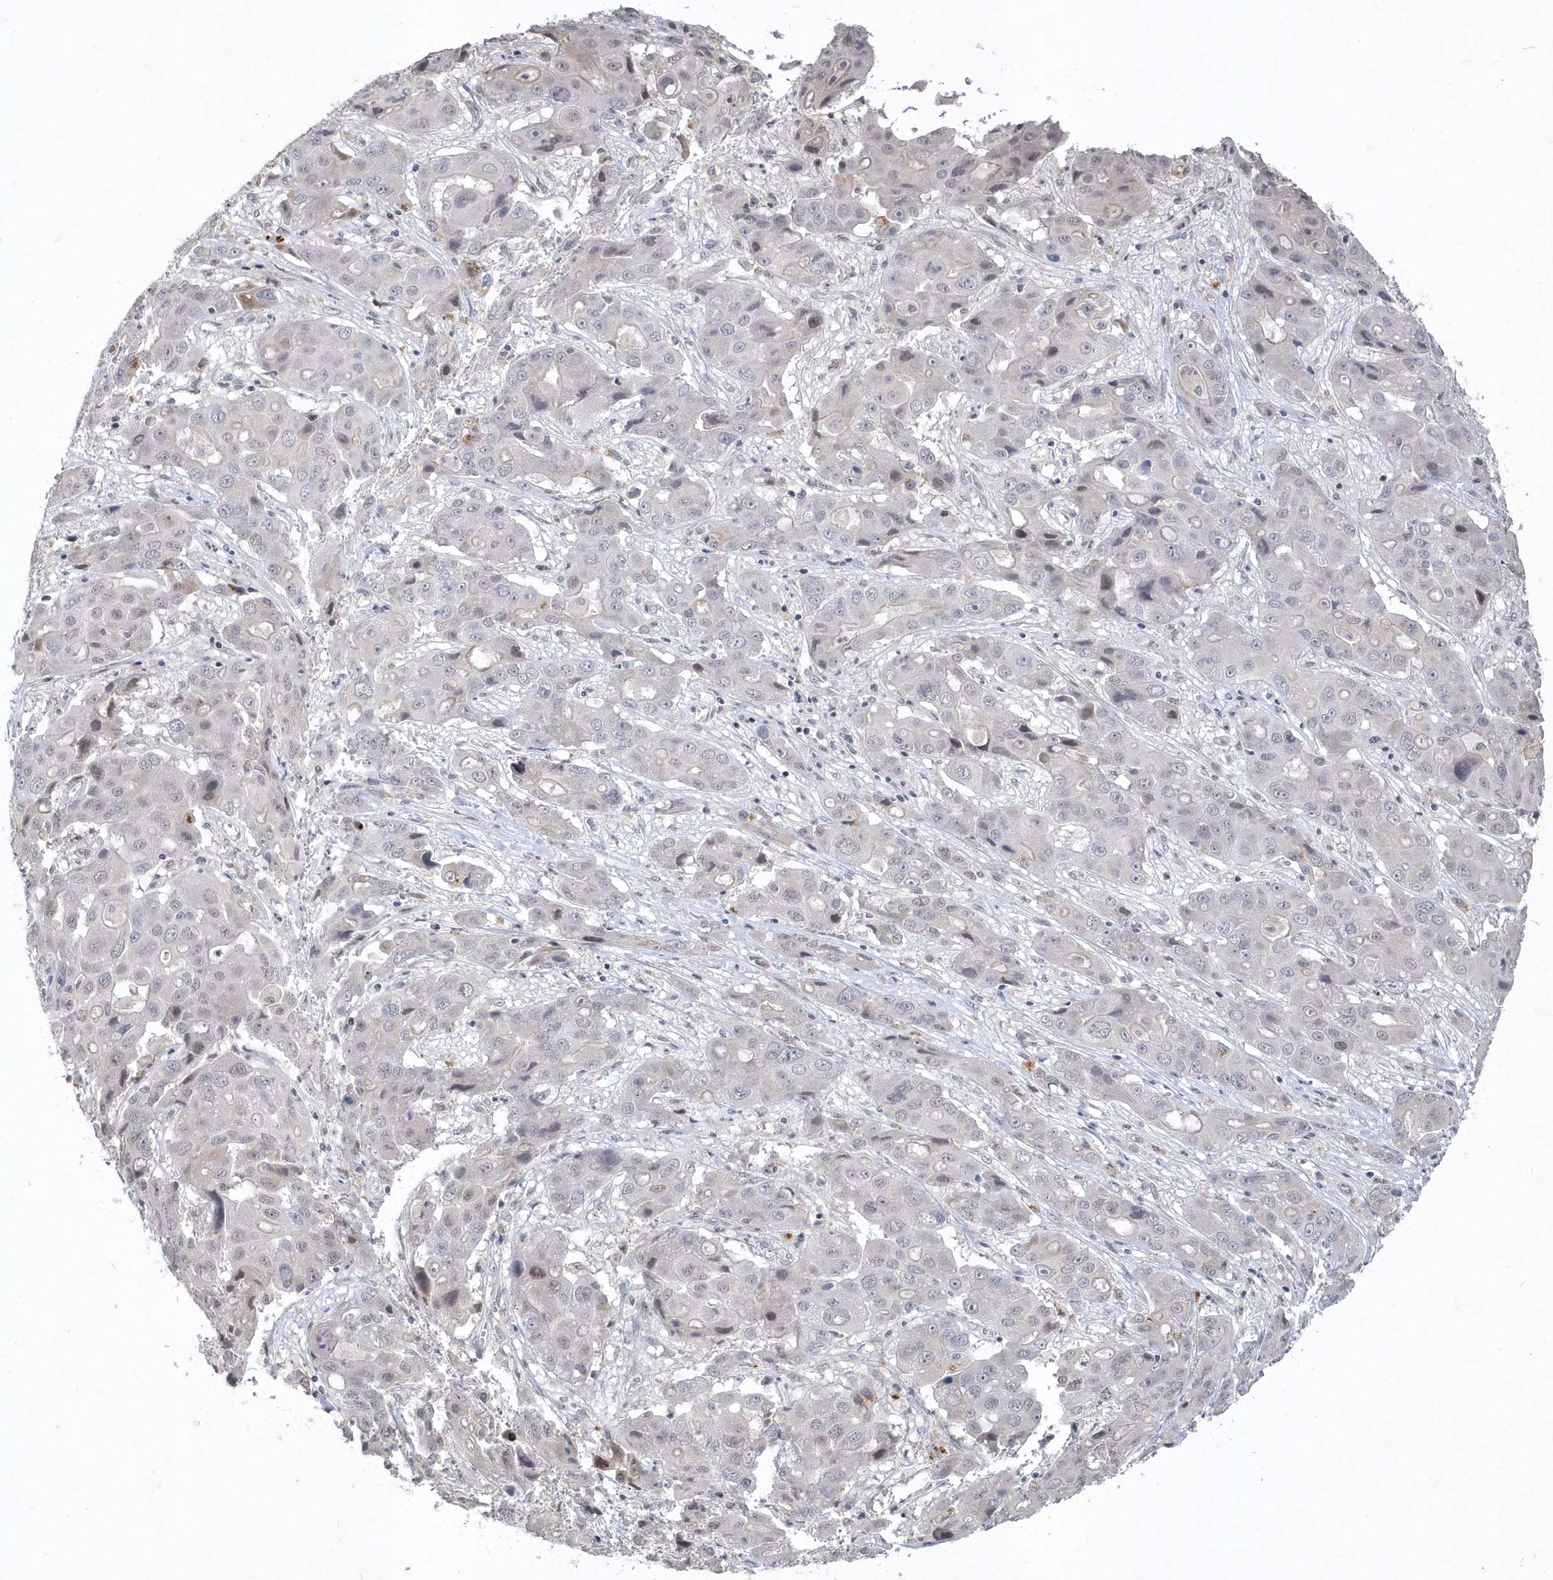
{"staining": {"intensity": "weak", "quantity": "<25%", "location": "nuclear"}, "tissue": "liver cancer", "cell_type": "Tumor cells", "image_type": "cancer", "snomed": [{"axis": "morphology", "description": "Cholangiocarcinoma"}, {"axis": "topography", "description": "Liver"}], "caption": "This is an IHC histopathology image of liver cancer. There is no positivity in tumor cells.", "gene": "TSPEAR", "patient": {"sex": "male", "age": 67}}